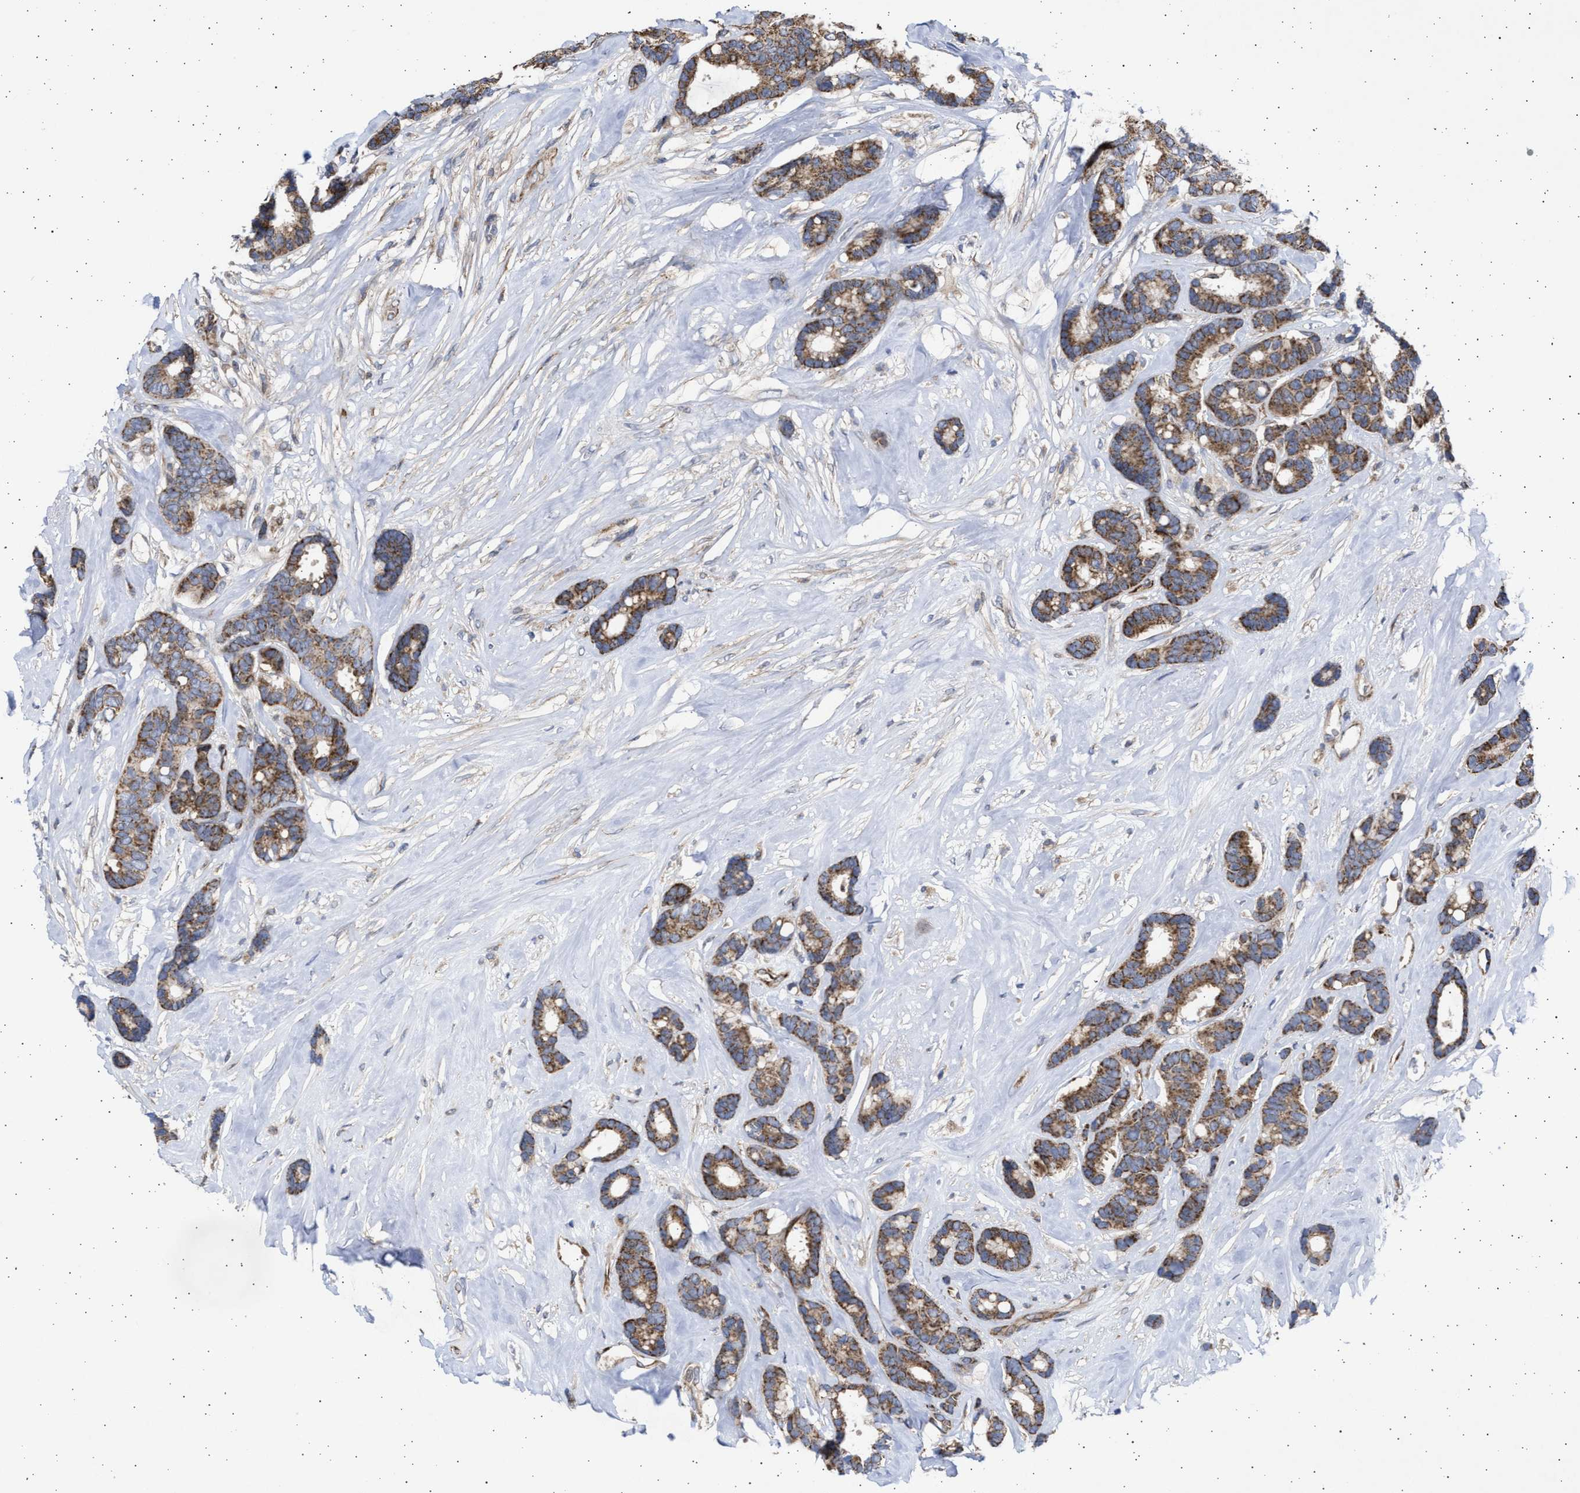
{"staining": {"intensity": "strong", "quantity": ">75%", "location": "cytoplasmic/membranous"}, "tissue": "breast cancer", "cell_type": "Tumor cells", "image_type": "cancer", "snomed": [{"axis": "morphology", "description": "Duct carcinoma"}, {"axis": "topography", "description": "Breast"}], "caption": "Immunohistochemistry histopathology image of human breast cancer stained for a protein (brown), which exhibits high levels of strong cytoplasmic/membranous expression in approximately >75% of tumor cells.", "gene": "TTC19", "patient": {"sex": "female", "age": 87}}